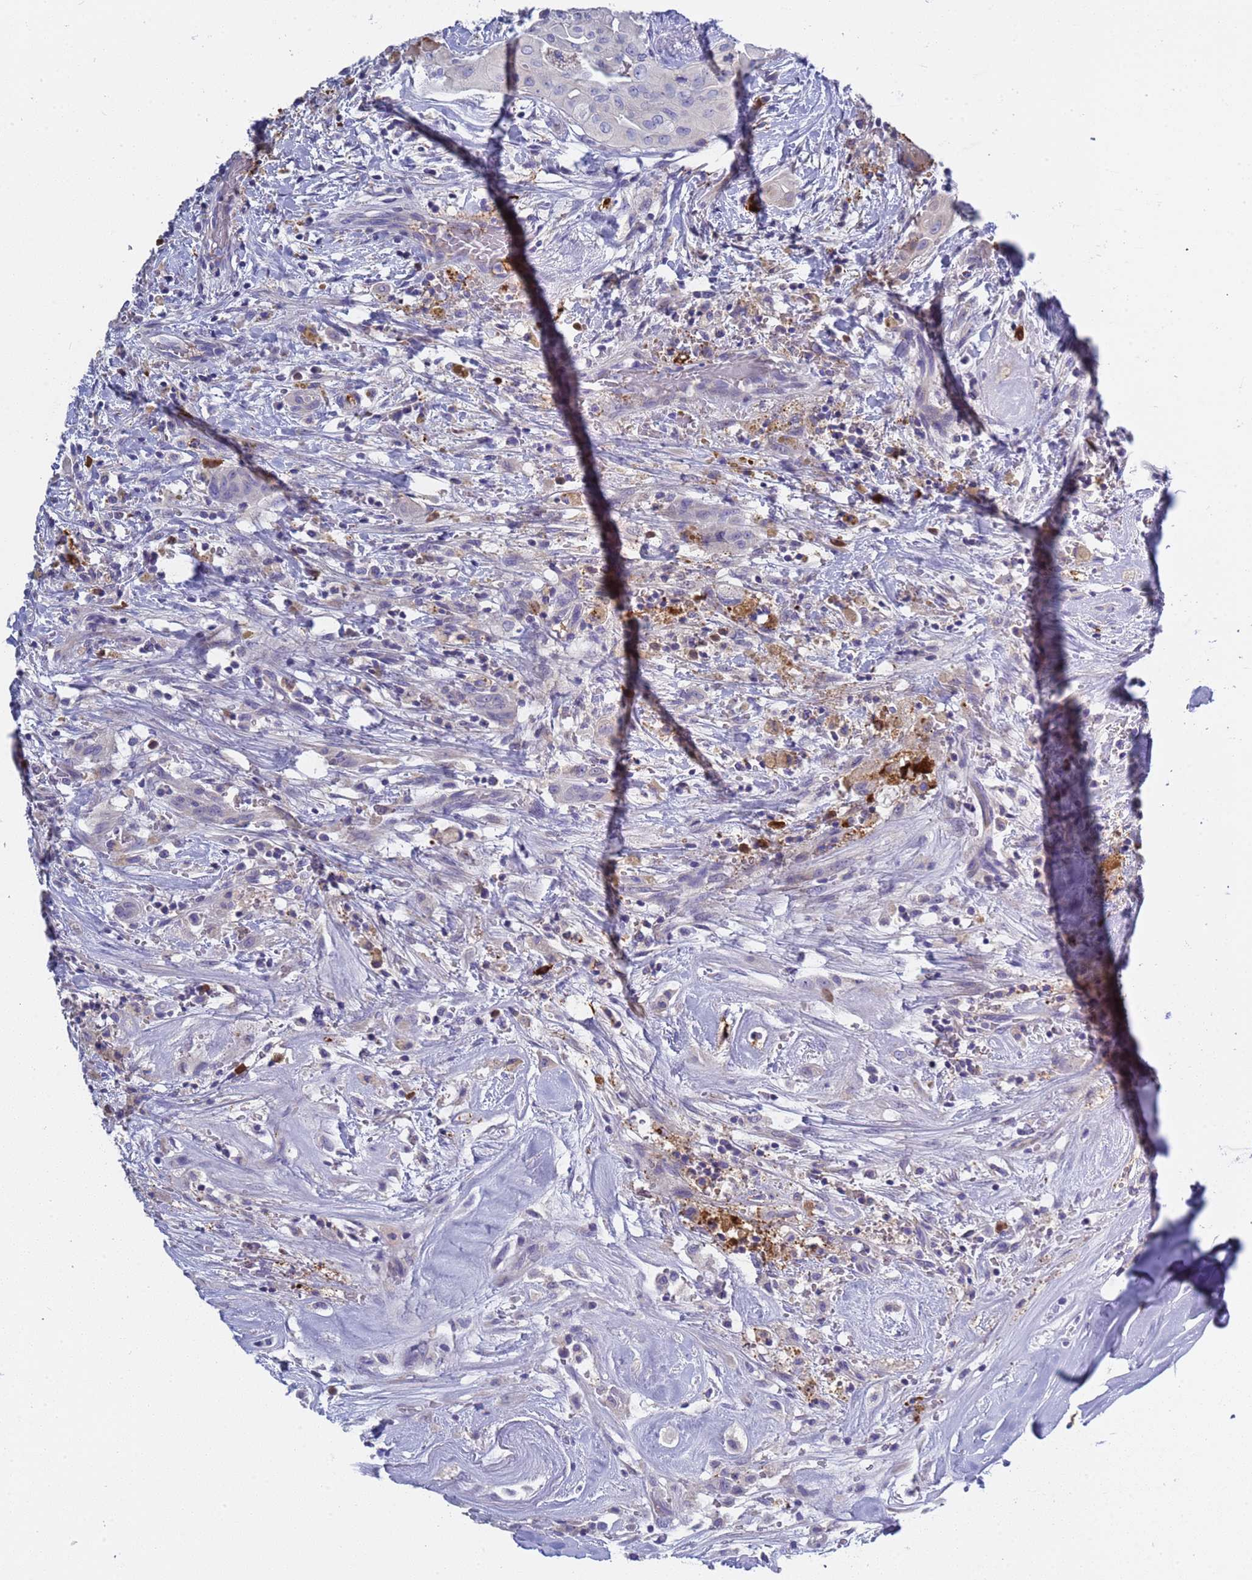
{"staining": {"intensity": "negative", "quantity": "none", "location": "none"}, "tissue": "thyroid cancer", "cell_type": "Tumor cells", "image_type": "cancer", "snomed": [{"axis": "morphology", "description": "Papillary adenocarcinoma, NOS"}, {"axis": "topography", "description": "Thyroid gland"}], "caption": "This is a photomicrograph of immunohistochemistry (IHC) staining of papillary adenocarcinoma (thyroid), which shows no staining in tumor cells.", "gene": "C4orf46", "patient": {"sex": "female", "age": 59}}